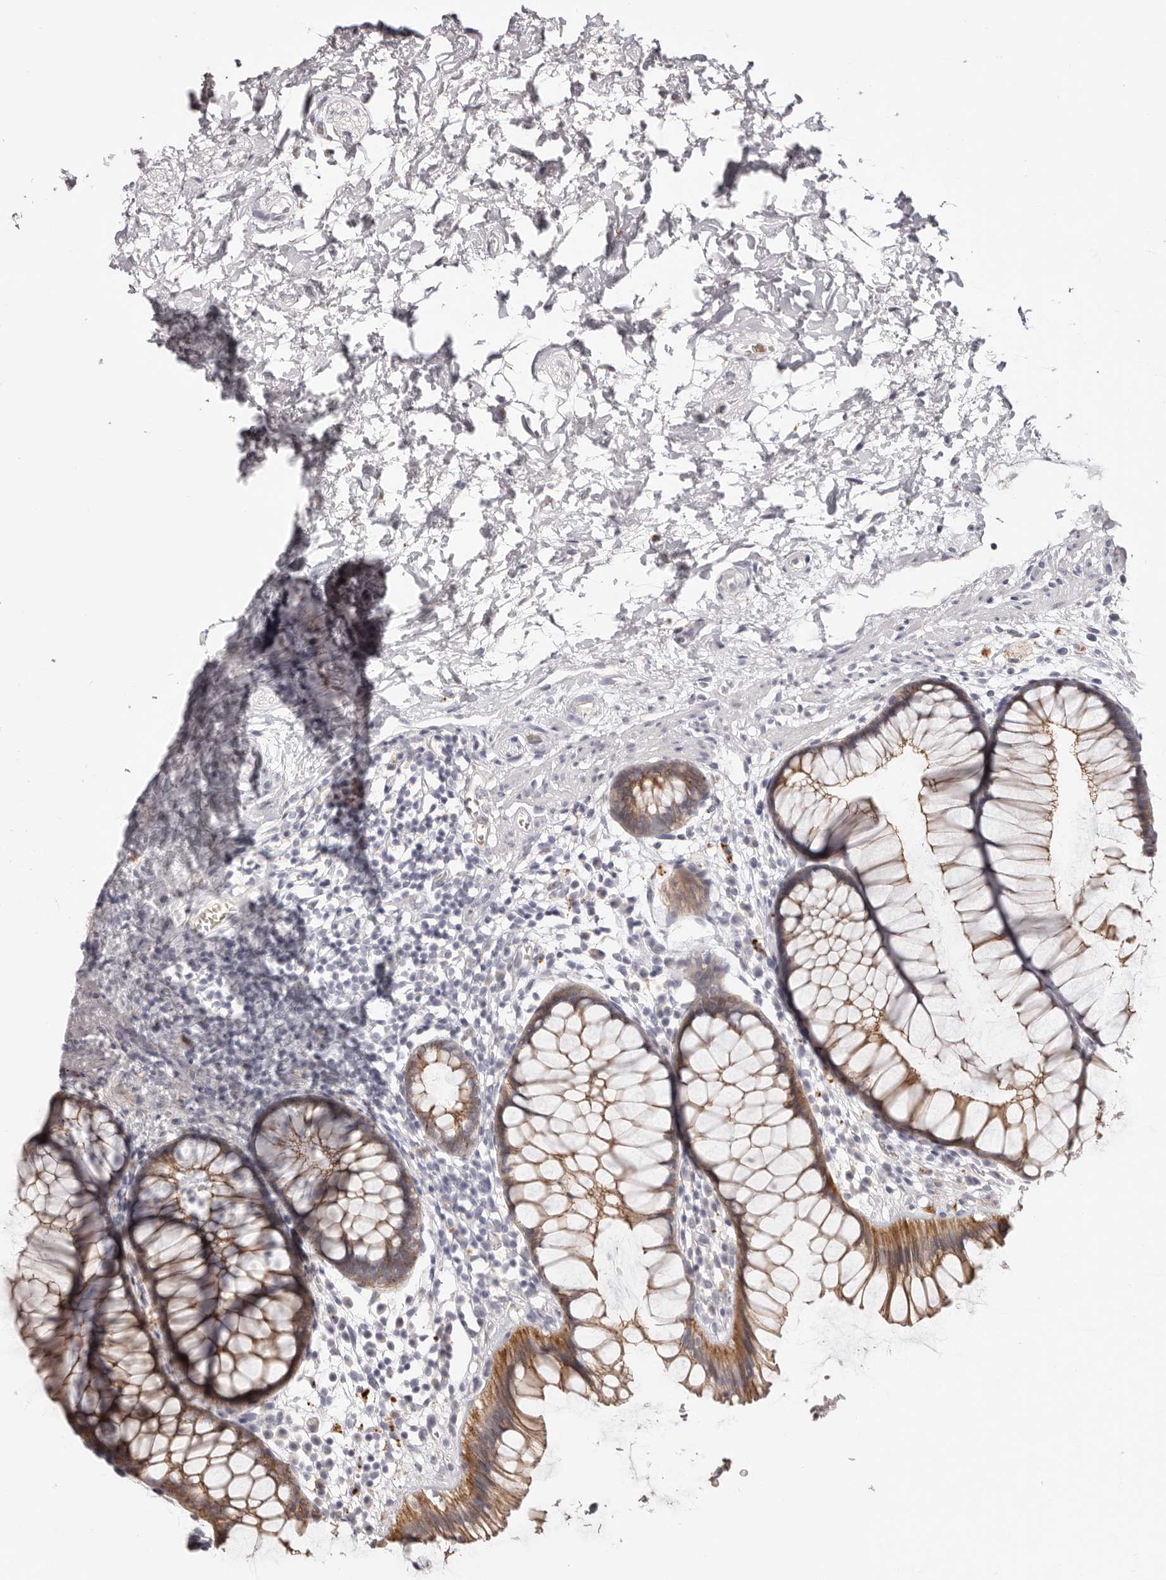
{"staining": {"intensity": "moderate", "quantity": ">75%", "location": "cytoplasmic/membranous"}, "tissue": "rectum", "cell_type": "Glandular cells", "image_type": "normal", "snomed": [{"axis": "morphology", "description": "Normal tissue, NOS"}, {"axis": "topography", "description": "Rectum"}], "caption": "Benign rectum shows moderate cytoplasmic/membranous positivity in approximately >75% of glandular cells.", "gene": "PCDHB6", "patient": {"sex": "male", "age": 51}}